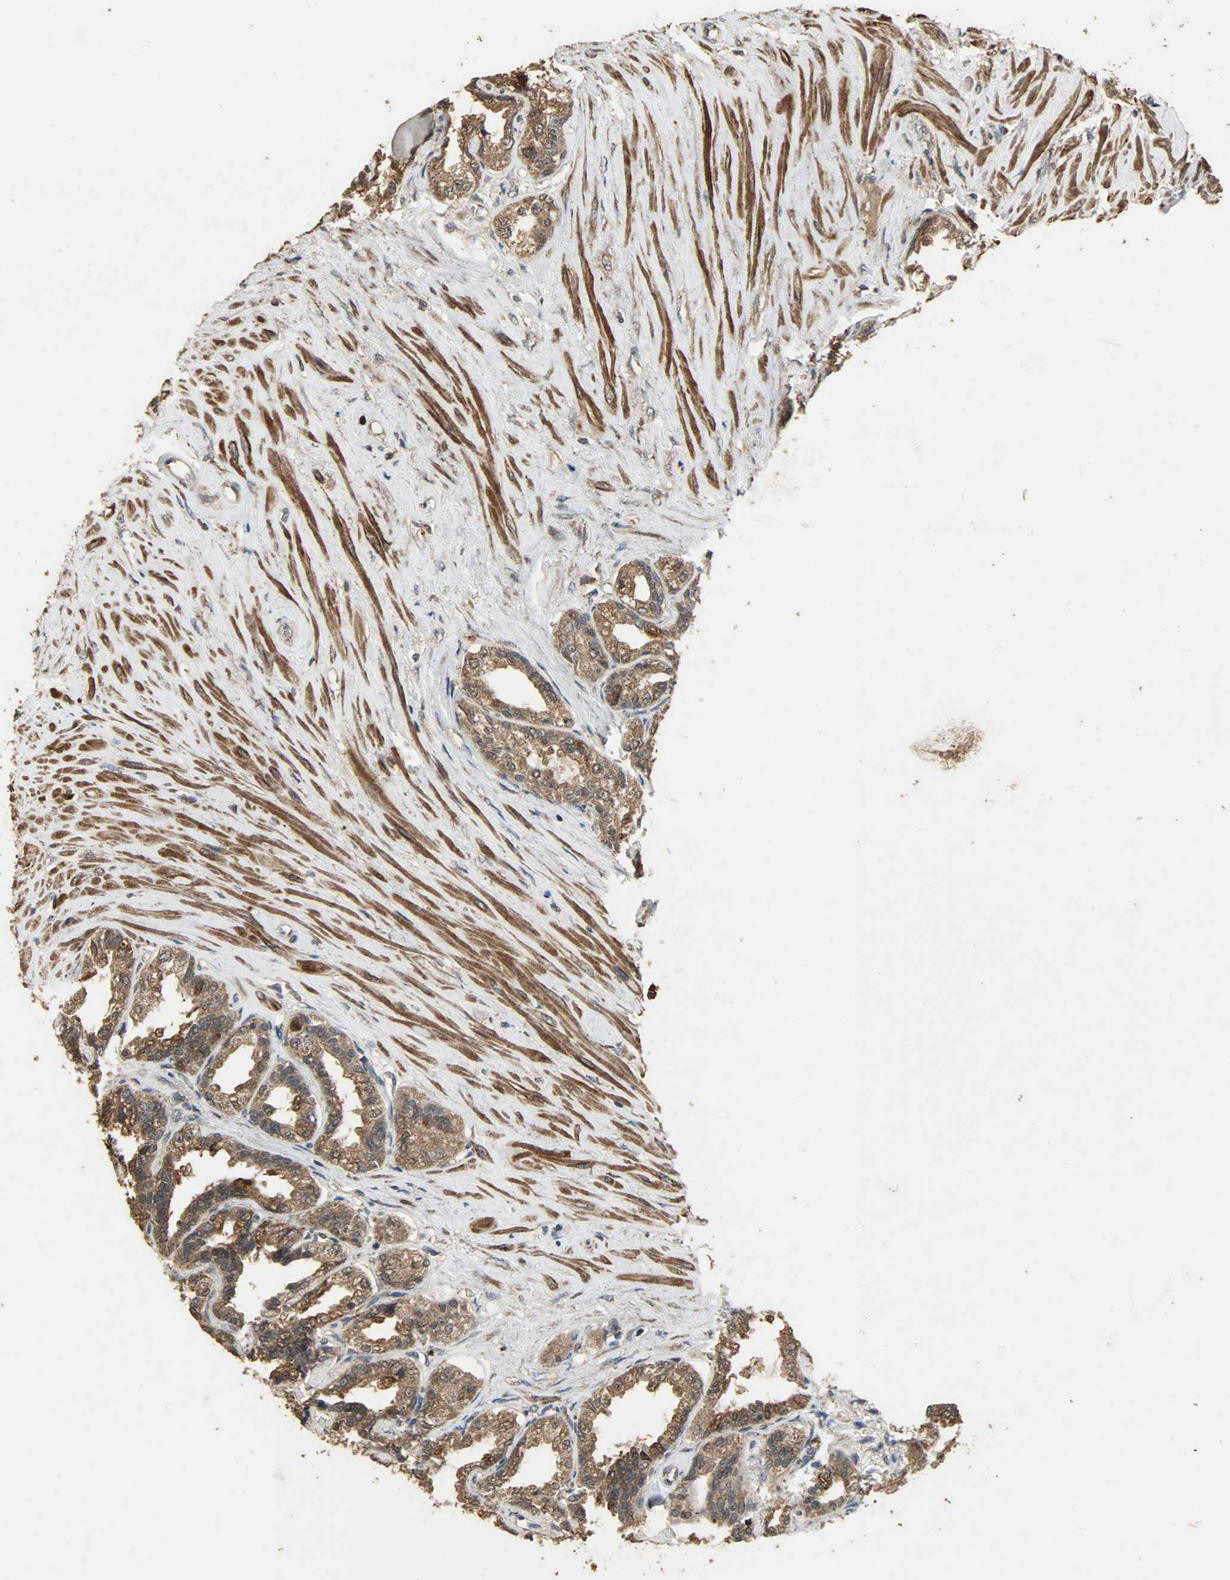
{"staining": {"intensity": "moderate", "quantity": ">75%", "location": "cytoplasmic/membranous"}, "tissue": "seminal vesicle", "cell_type": "Glandular cells", "image_type": "normal", "snomed": [{"axis": "morphology", "description": "Normal tissue, NOS"}, {"axis": "morphology", "description": "Inflammation, NOS"}, {"axis": "topography", "description": "Urinary bladder"}, {"axis": "topography", "description": "Prostate"}, {"axis": "topography", "description": "Seminal veicle"}], "caption": "Protein expression analysis of normal human seminal vesicle reveals moderate cytoplasmic/membranous expression in about >75% of glandular cells.", "gene": "CDKN2C", "patient": {"sex": "male", "age": 82}}